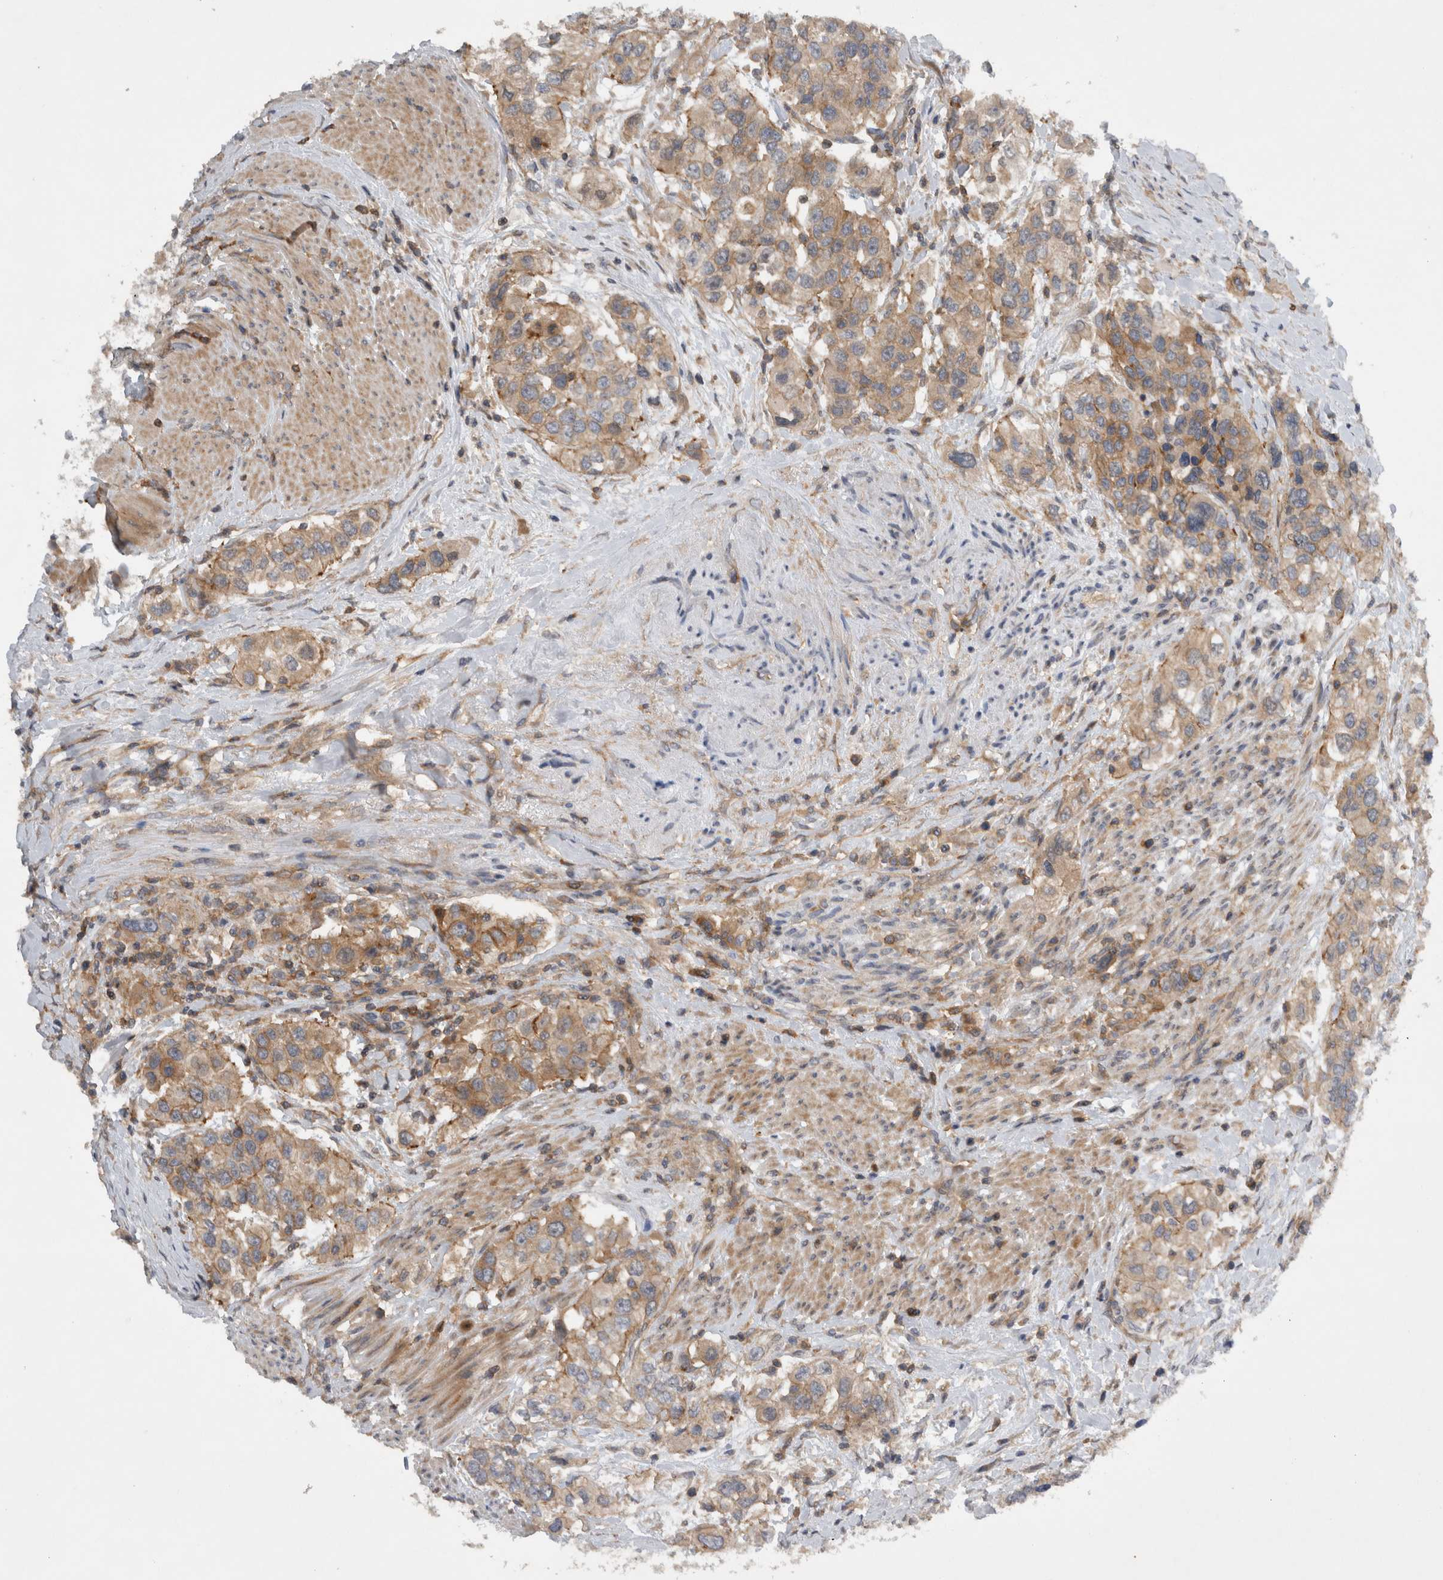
{"staining": {"intensity": "weak", "quantity": ">75%", "location": "cytoplasmic/membranous"}, "tissue": "urothelial cancer", "cell_type": "Tumor cells", "image_type": "cancer", "snomed": [{"axis": "morphology", "description": "Urothelial carcinoma, High grade"}, {"axis": "topography", "description": "Urinary bladder"}], "caption": "This is a histology image of immunohistochemistry staining of urothelial cancer, which shows weak expression in the cytoplasmic/membranous of tumor cells.", "gene": "SCARA5", "patient": {"sex": "female", "age": 80}}